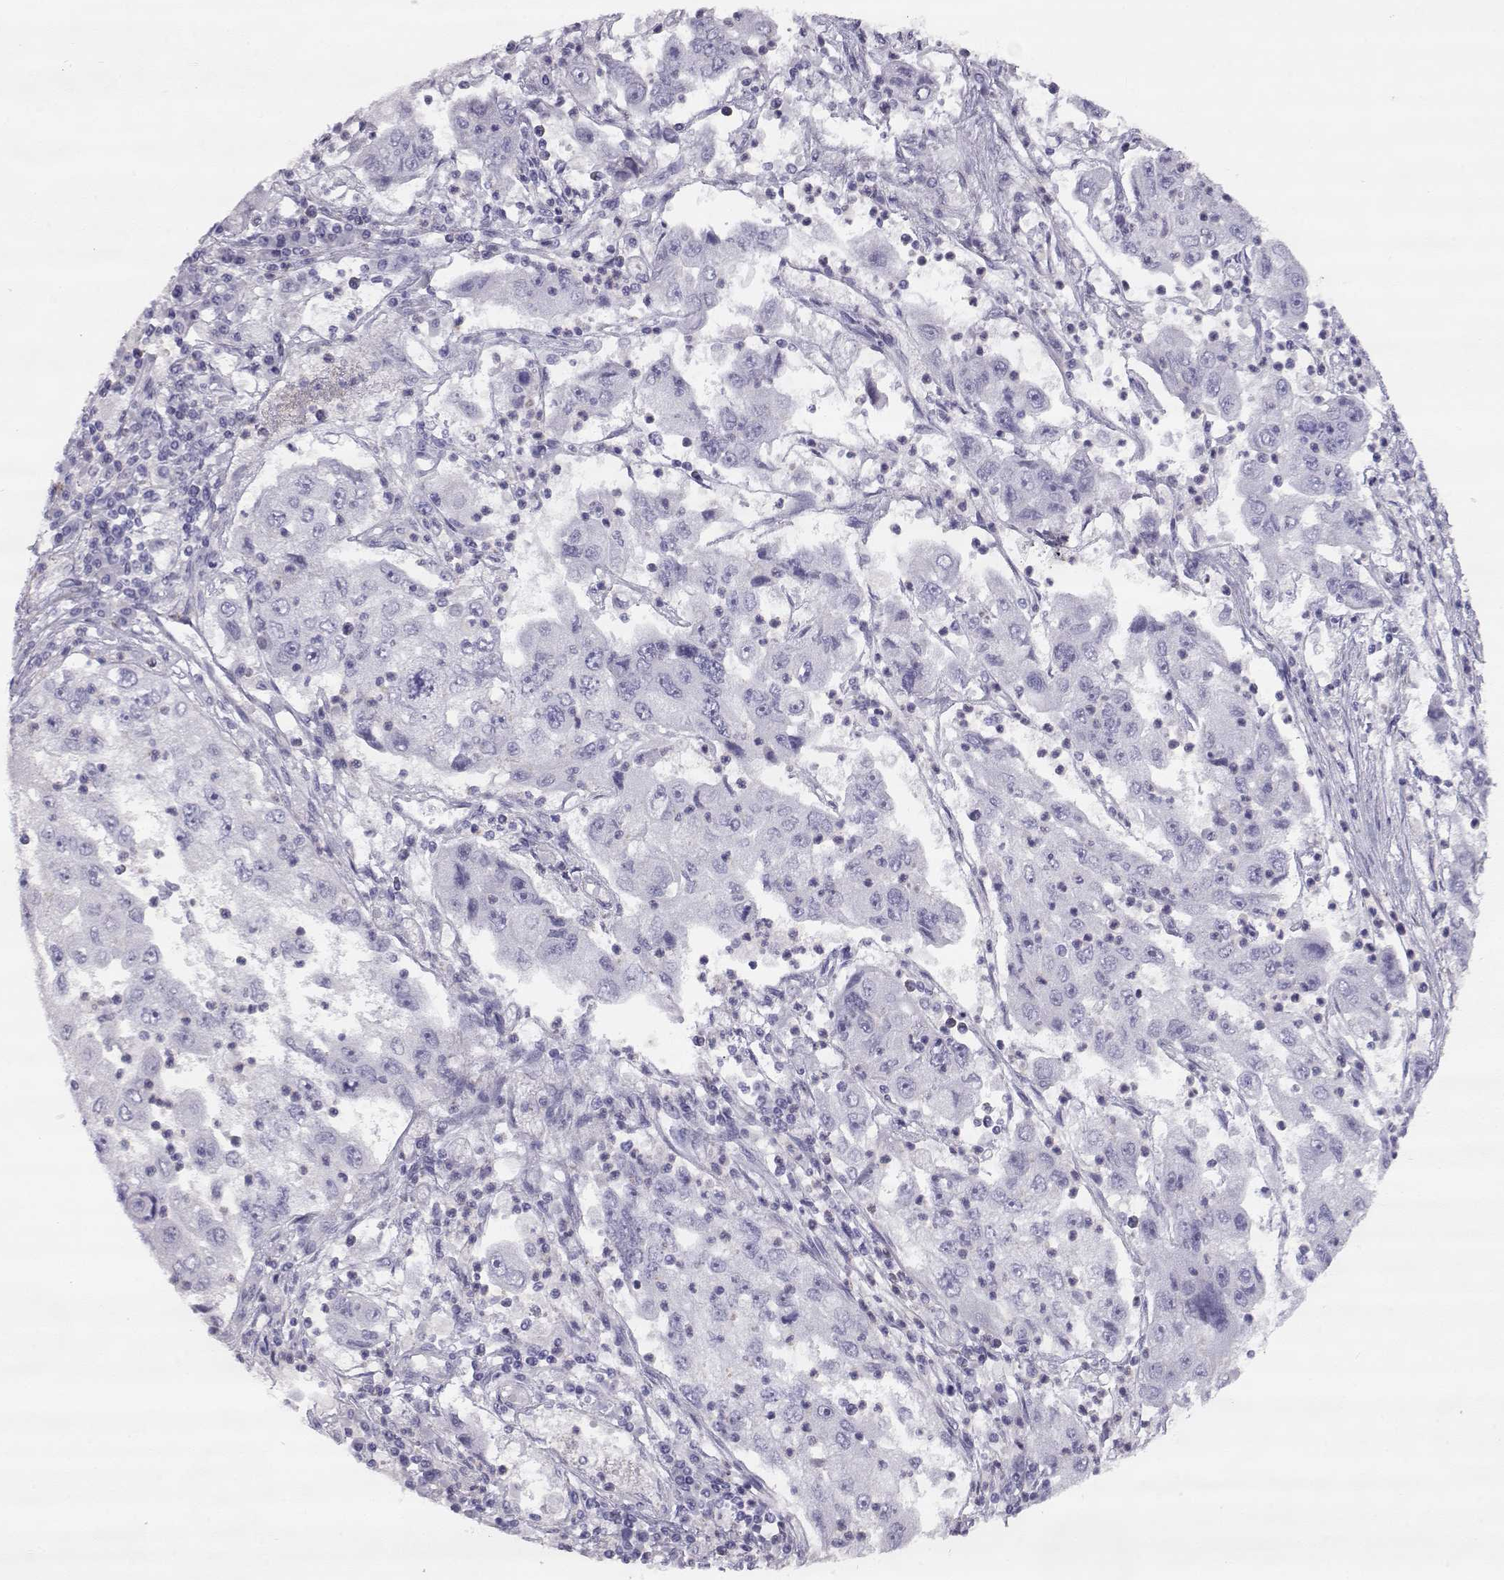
{"staining": {"intensity": "negative", "quantity": "none", "location": "none"}, "tissue": "cervical cancer", "cell_type": "Tumor cells", "image_type": "cancer", "snomed": [{"axis": "morphology", "description": "Squamous cell carcinoma, NOS"}, {"axis": "topography", "description": "Cervix"}], "caption": "Immunohistochemistry histopathology image of cervical cancer stained for a protein (brown), which demonstrates no expression in tumor cells.", "gene": "SLITRK3", "patient": {"sex": "female", "age": 36}}